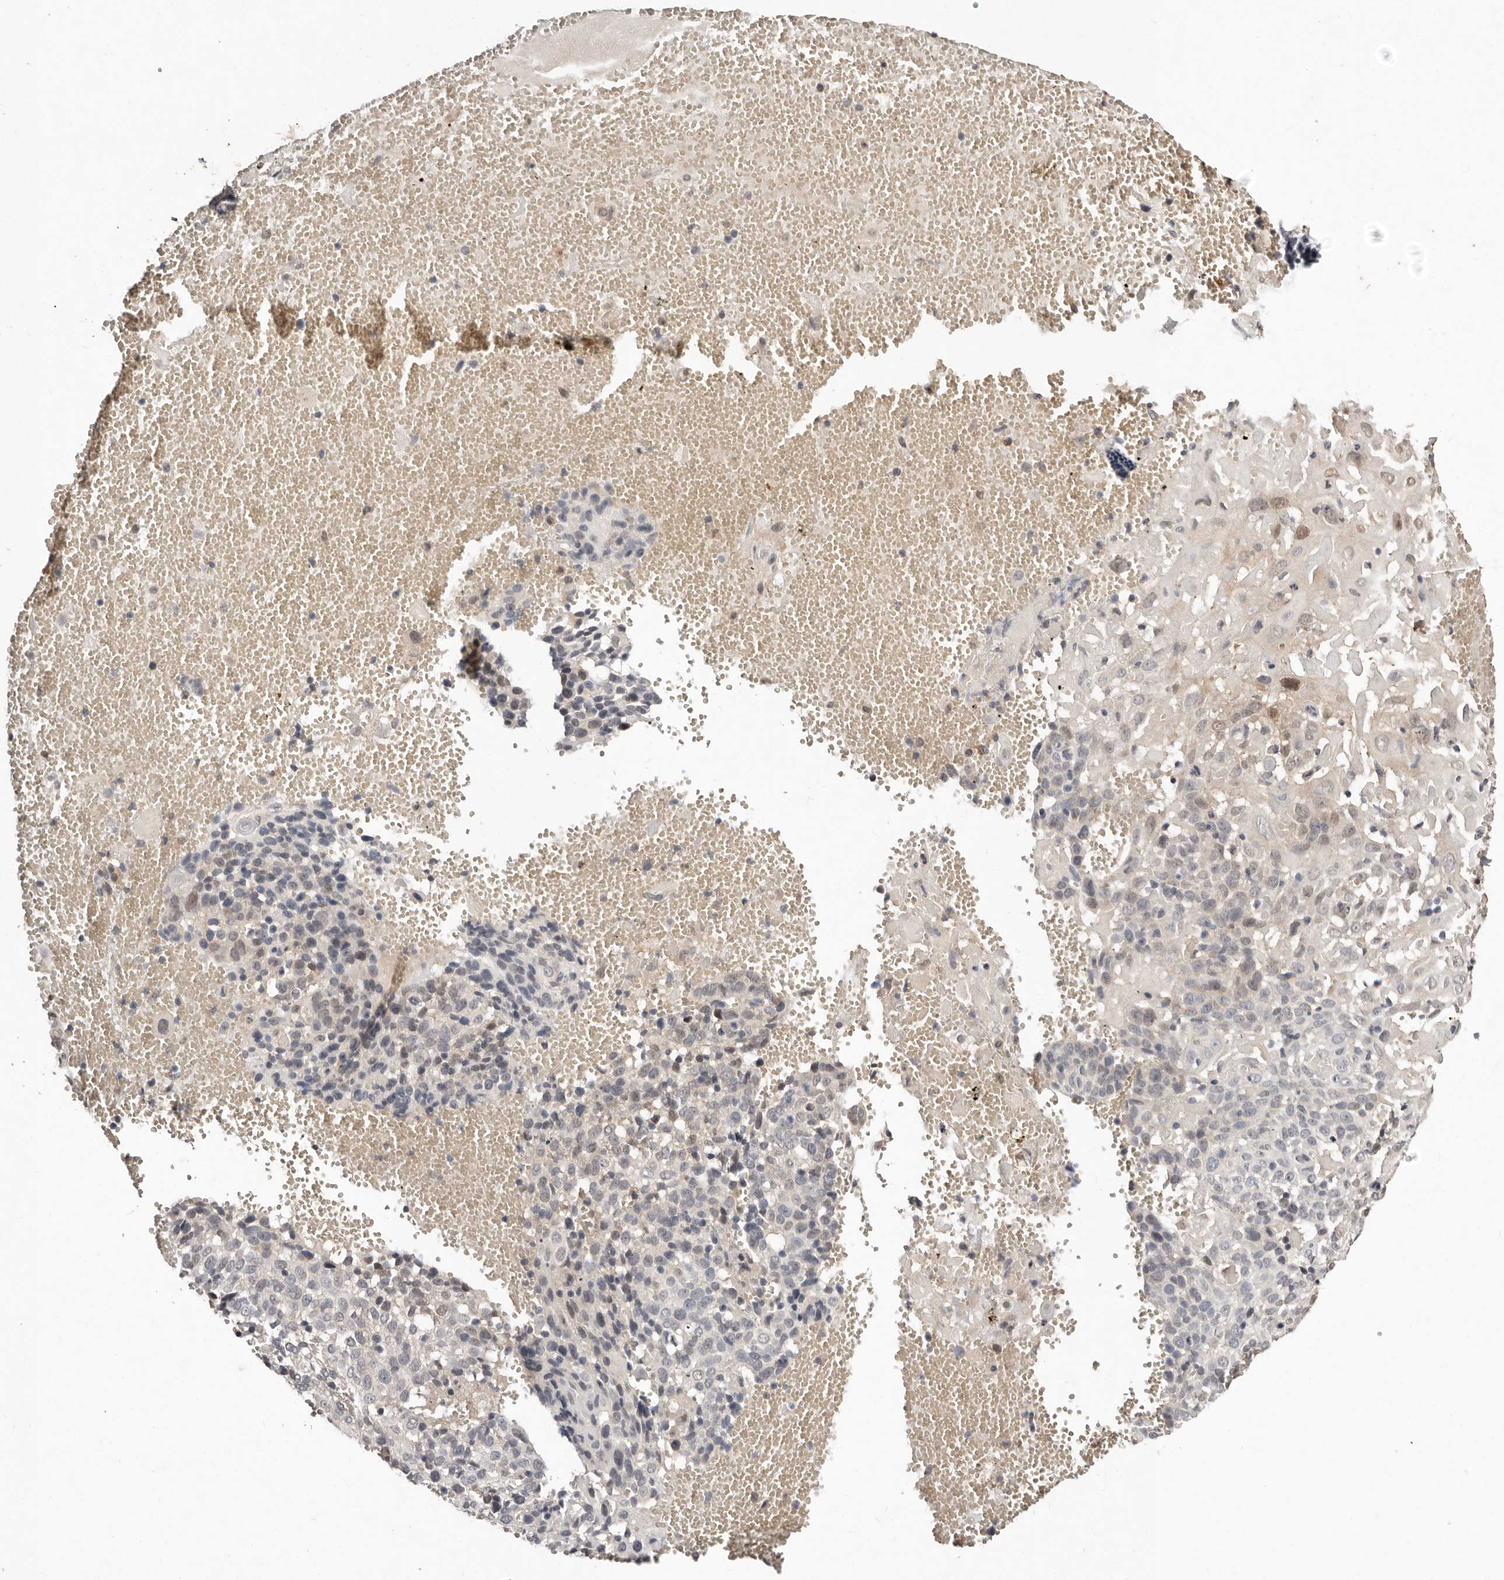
{"staining": {"intensity": "negative", "quantity": "none", "location": "none"}, "tissue": "cervical cancer", "cell_type": "Tumor cells", "image_type": "cancer", "snomed": [{"axis": "morphology", "description": "Squamous cell carcinoma, NOS"}, {"axis": "topography", "description": "Cervix"}], "caption": "This histopathology image is of cervical cancer stained with immunohistochemistry to label a protein in brown with the nuclei are counter-stained blue. There is no staining in tumor cells.", "gene": "SULT1E1", "patient": {"sex": "female", "age": 74}}